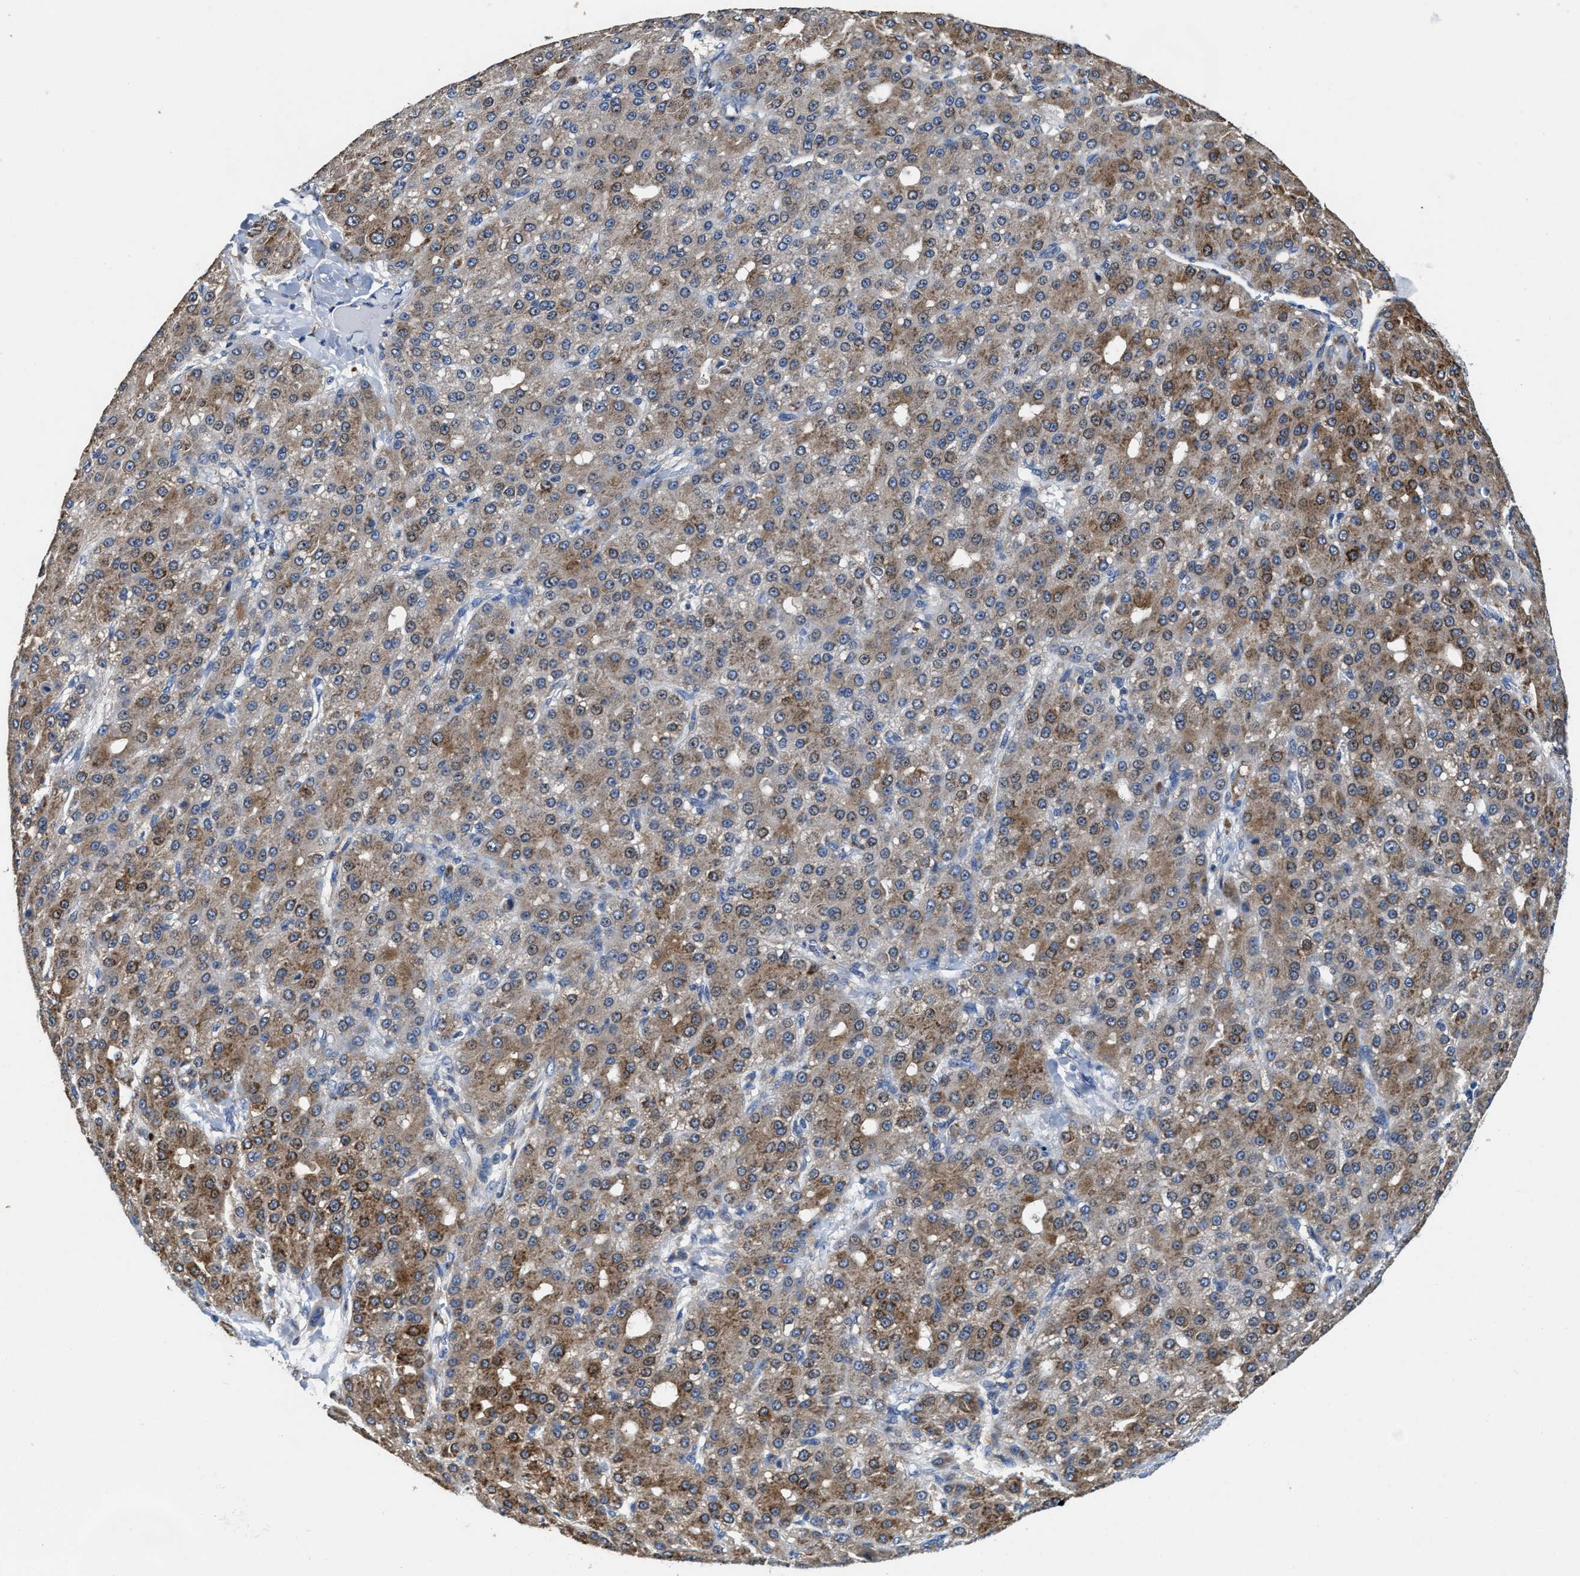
{"staining": {"intensity": "moderate", "quantity": ">75%", "location": "cytoplasmic/membranous"}, "tissue": "liver cancer", "cell_type": "Tumor cells", "image_type": "cancer", "snomed": [{"axis": "morphology", "description": "Carcinoma, Hepatocellular, NOS"}, {"axis": "topography", "description": "Liver"}], "caption": "The histopathology image exhibits a brown stain indicating the presence of a protein in the cytoplasmic/membranous of tumor cells in liver cancer. The staining is performed using DAB (3,3'-diaminobenzidine) brown chromogen to label protein expression. The nuclei are counter-stained blue using hematoxylin.", "gene": "PEG10", "patient": {"sex": "male", "age": 67}}